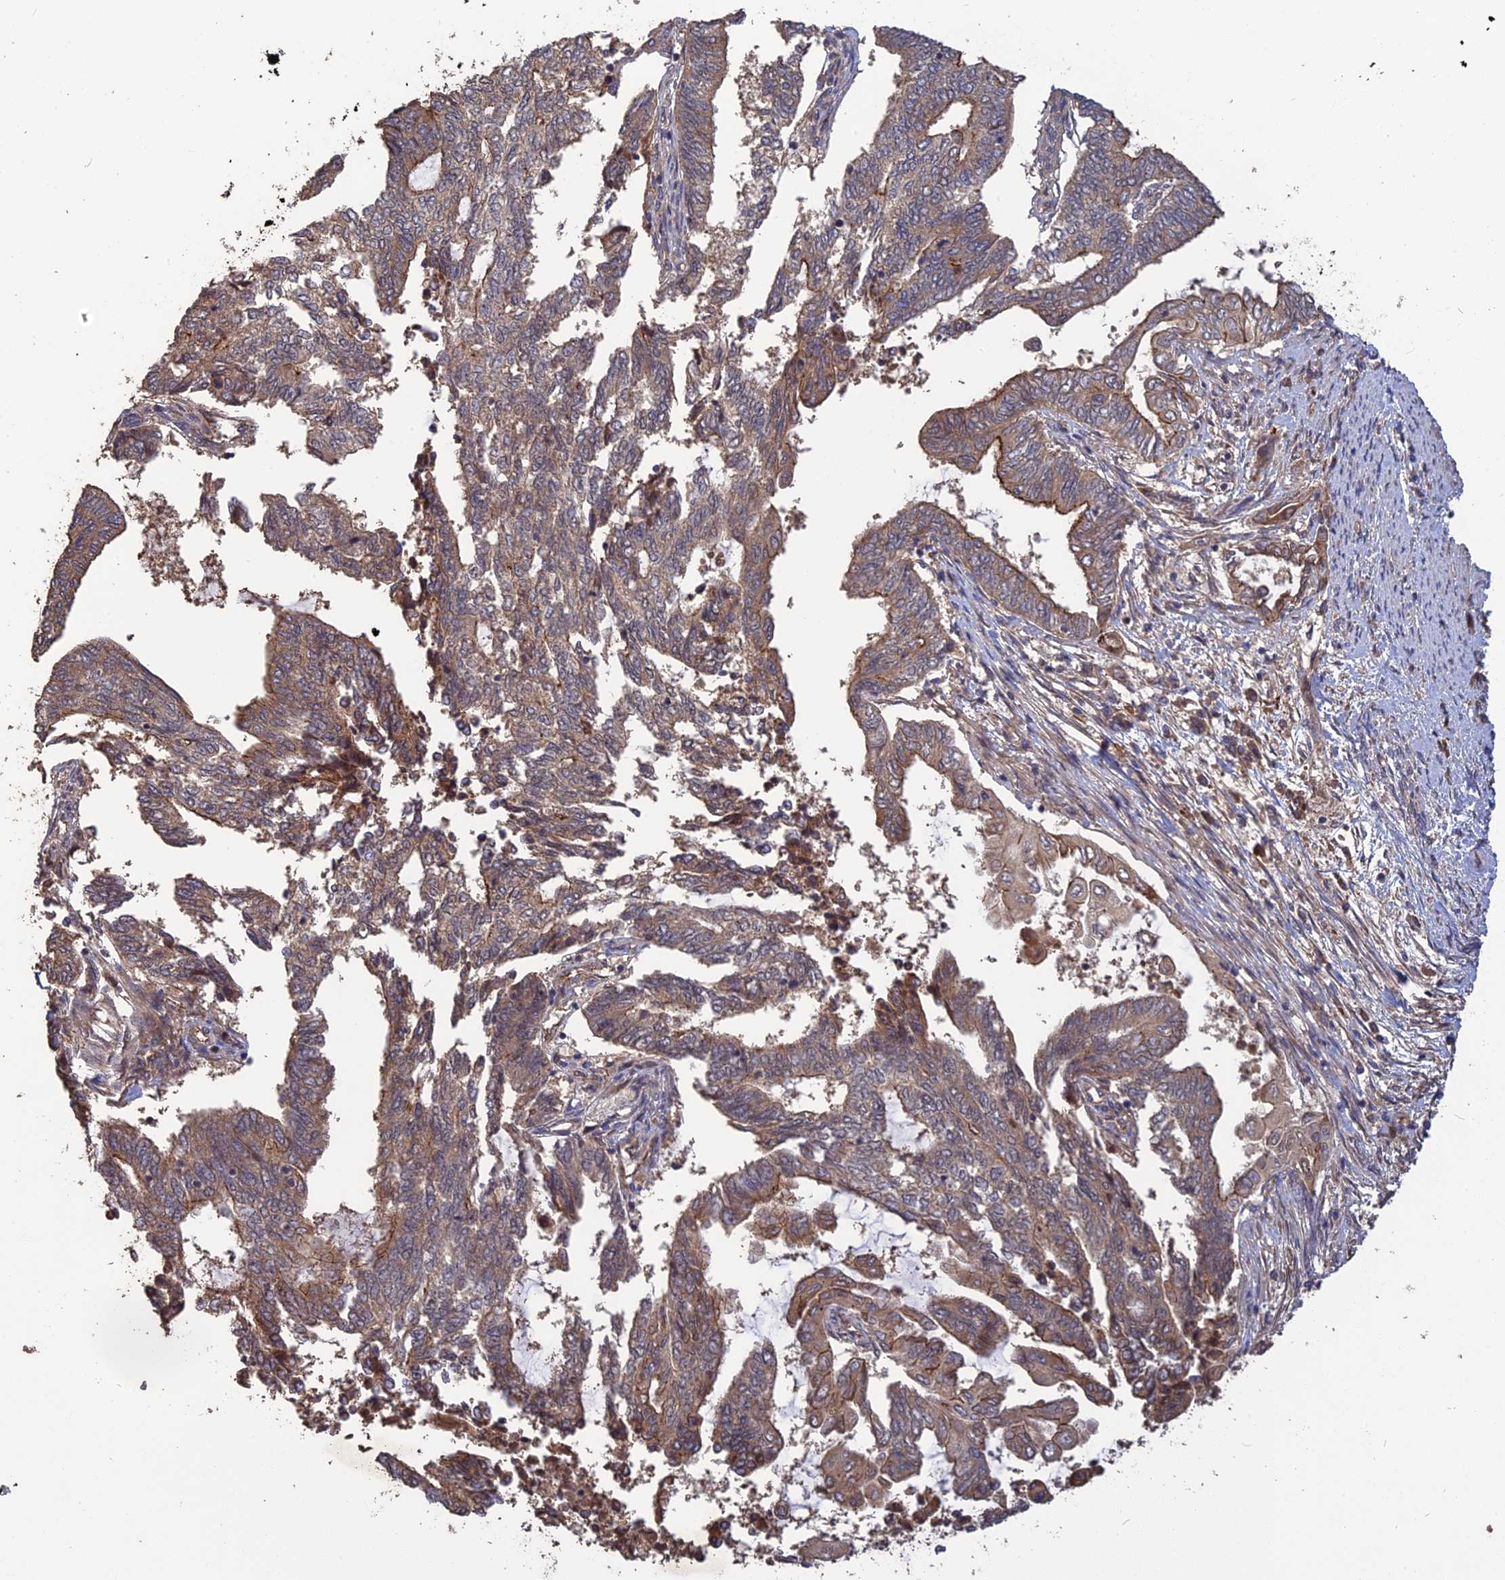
{"staining": {"intensity": "moderate", "quantity": ">75%", "location": "cytoplasmic/membranous"}, "tissue": "endometrial cancer", "cell_type": "Tumor cells", "image_type": "cancer", "snomed": [{"axis": "morphology", "description": "Adenocarcinoma, NOS"}, {"axis": "topography", "description": "Uterus"}, {"axis": "topography", "description": "Endometrium"}], "caption": "This histopathology image shows endometrial cancer stained with immunohistochemistry (IHC) to label a protein in brown. The cytoplasmic/membranous of tumor cells show moderate positivity for the protein. Nuclei are counter-stained blue.", "gene": "ARHGAP40", "patient": {"sex": "female", "age": 70}}